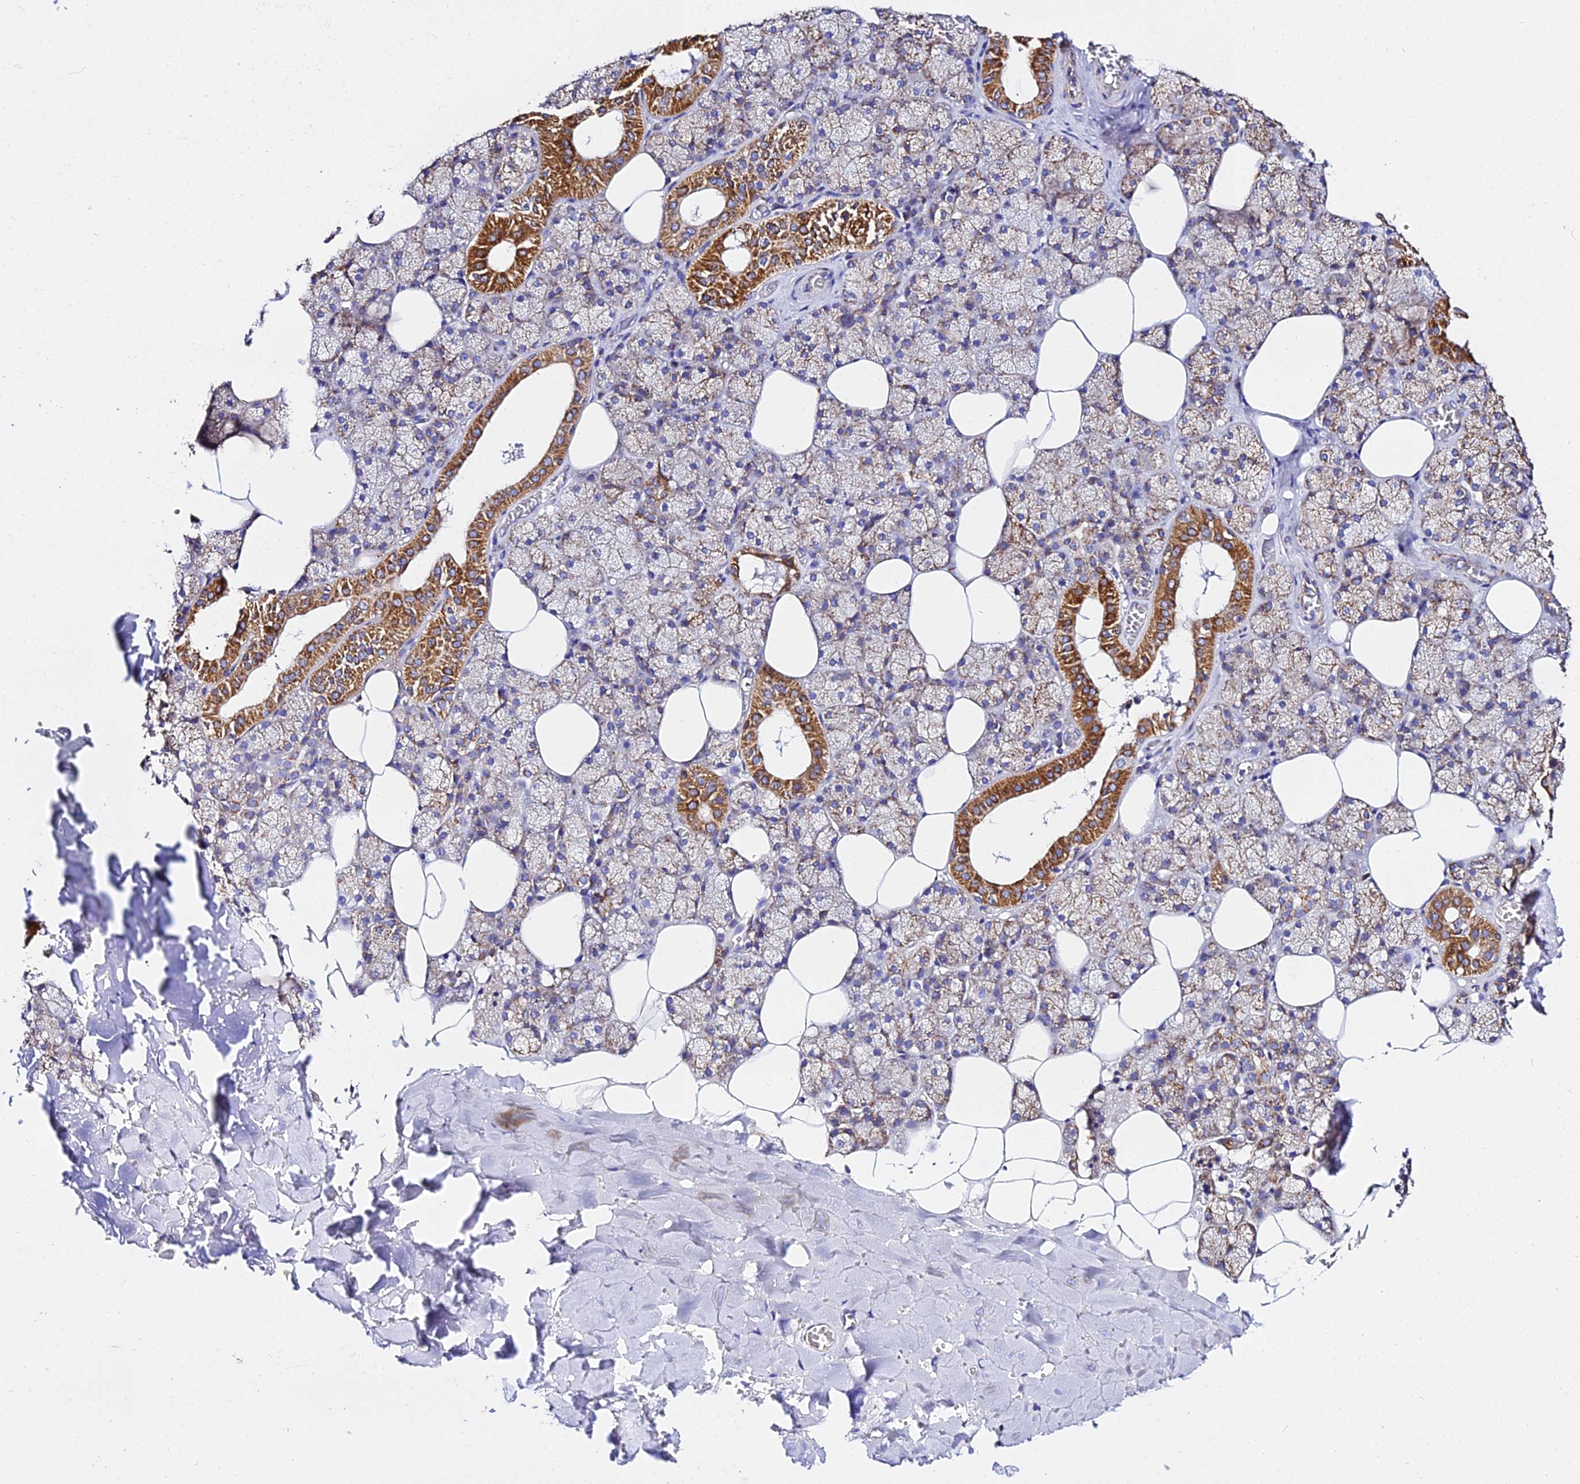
{"staining": {"intensity": "strong", "quantity": "25%-75%", "location": "cytoplasmic/membranous"}, "tissue": "salivary gland", "cell_type": "Glandular cells", "image_type": "normal", "snomed": [{"axis": "morphology", "description": "Normal tissue, NOS"}, {"axis": "topography", "description": "Salivary gland"}], "caption": "Human salivary gland stained for a protein (brown) demonstrates strong cytoplasmic/membranous positive expression in about 25%-75% of glandular cells.", "gene": "ZNF573", "patient": {"sex": "male", "age": 62}}